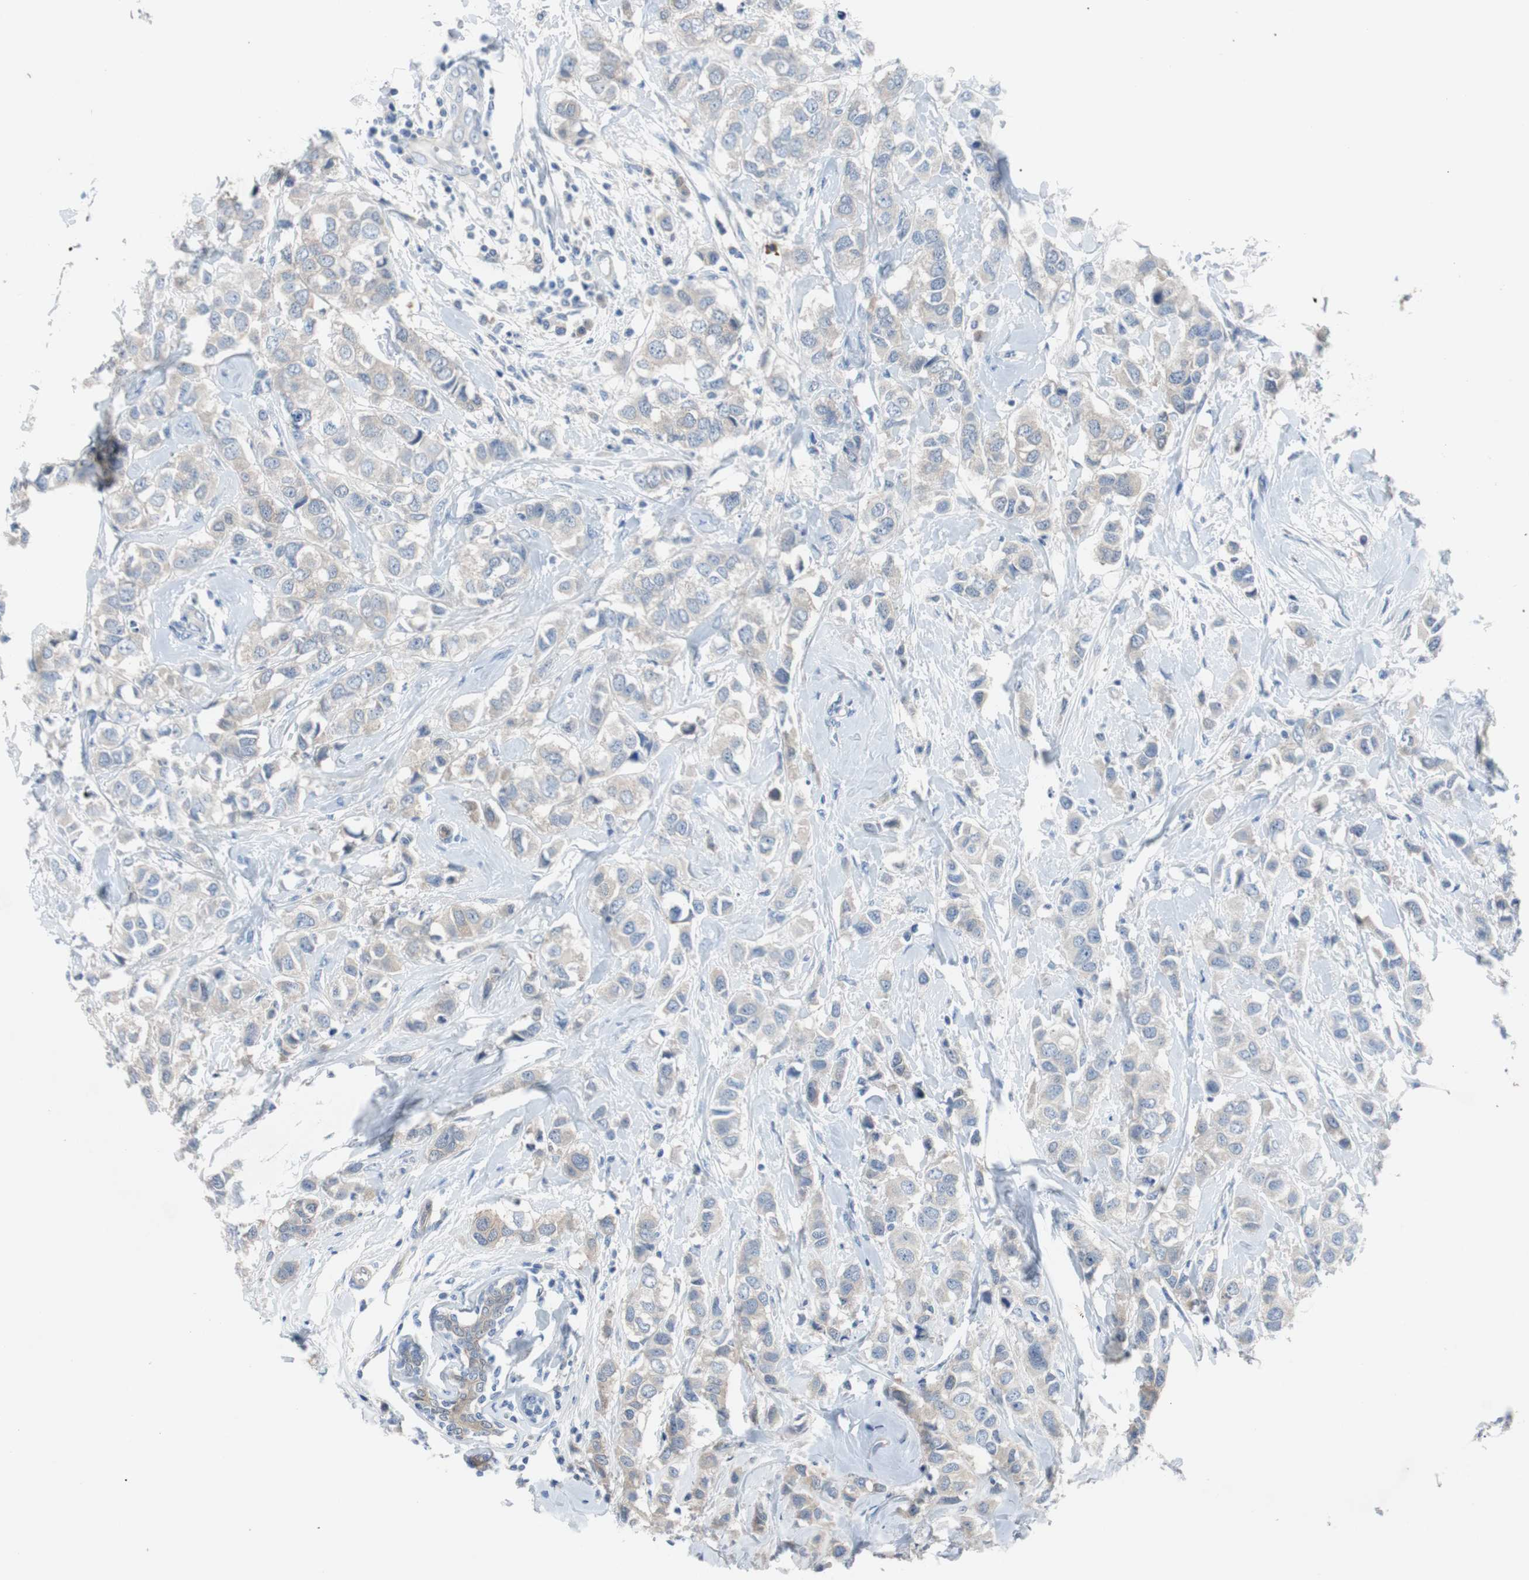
{"staining": {"intensity": "weak", "quantity": "25%-75%", "location": "cytoplasmic/membranous"}, "tissue": "breast cancer", "cell_type": "Tumor cells", "image_type": "cancer", "snomed": [{"axis": "morphology", "description": "Duct carcinoma"}, {"axis": "topography", "description": "Breast"}], "caption": "This is a micrograph of immunohistochemistry staining of breast infiltrating ductal carcinoma, which shows weak staining in the cytoplasmic/membranous of tumor cells.", "gene": "EEF2K", "patient": {"sex": "female", "age": 50}}